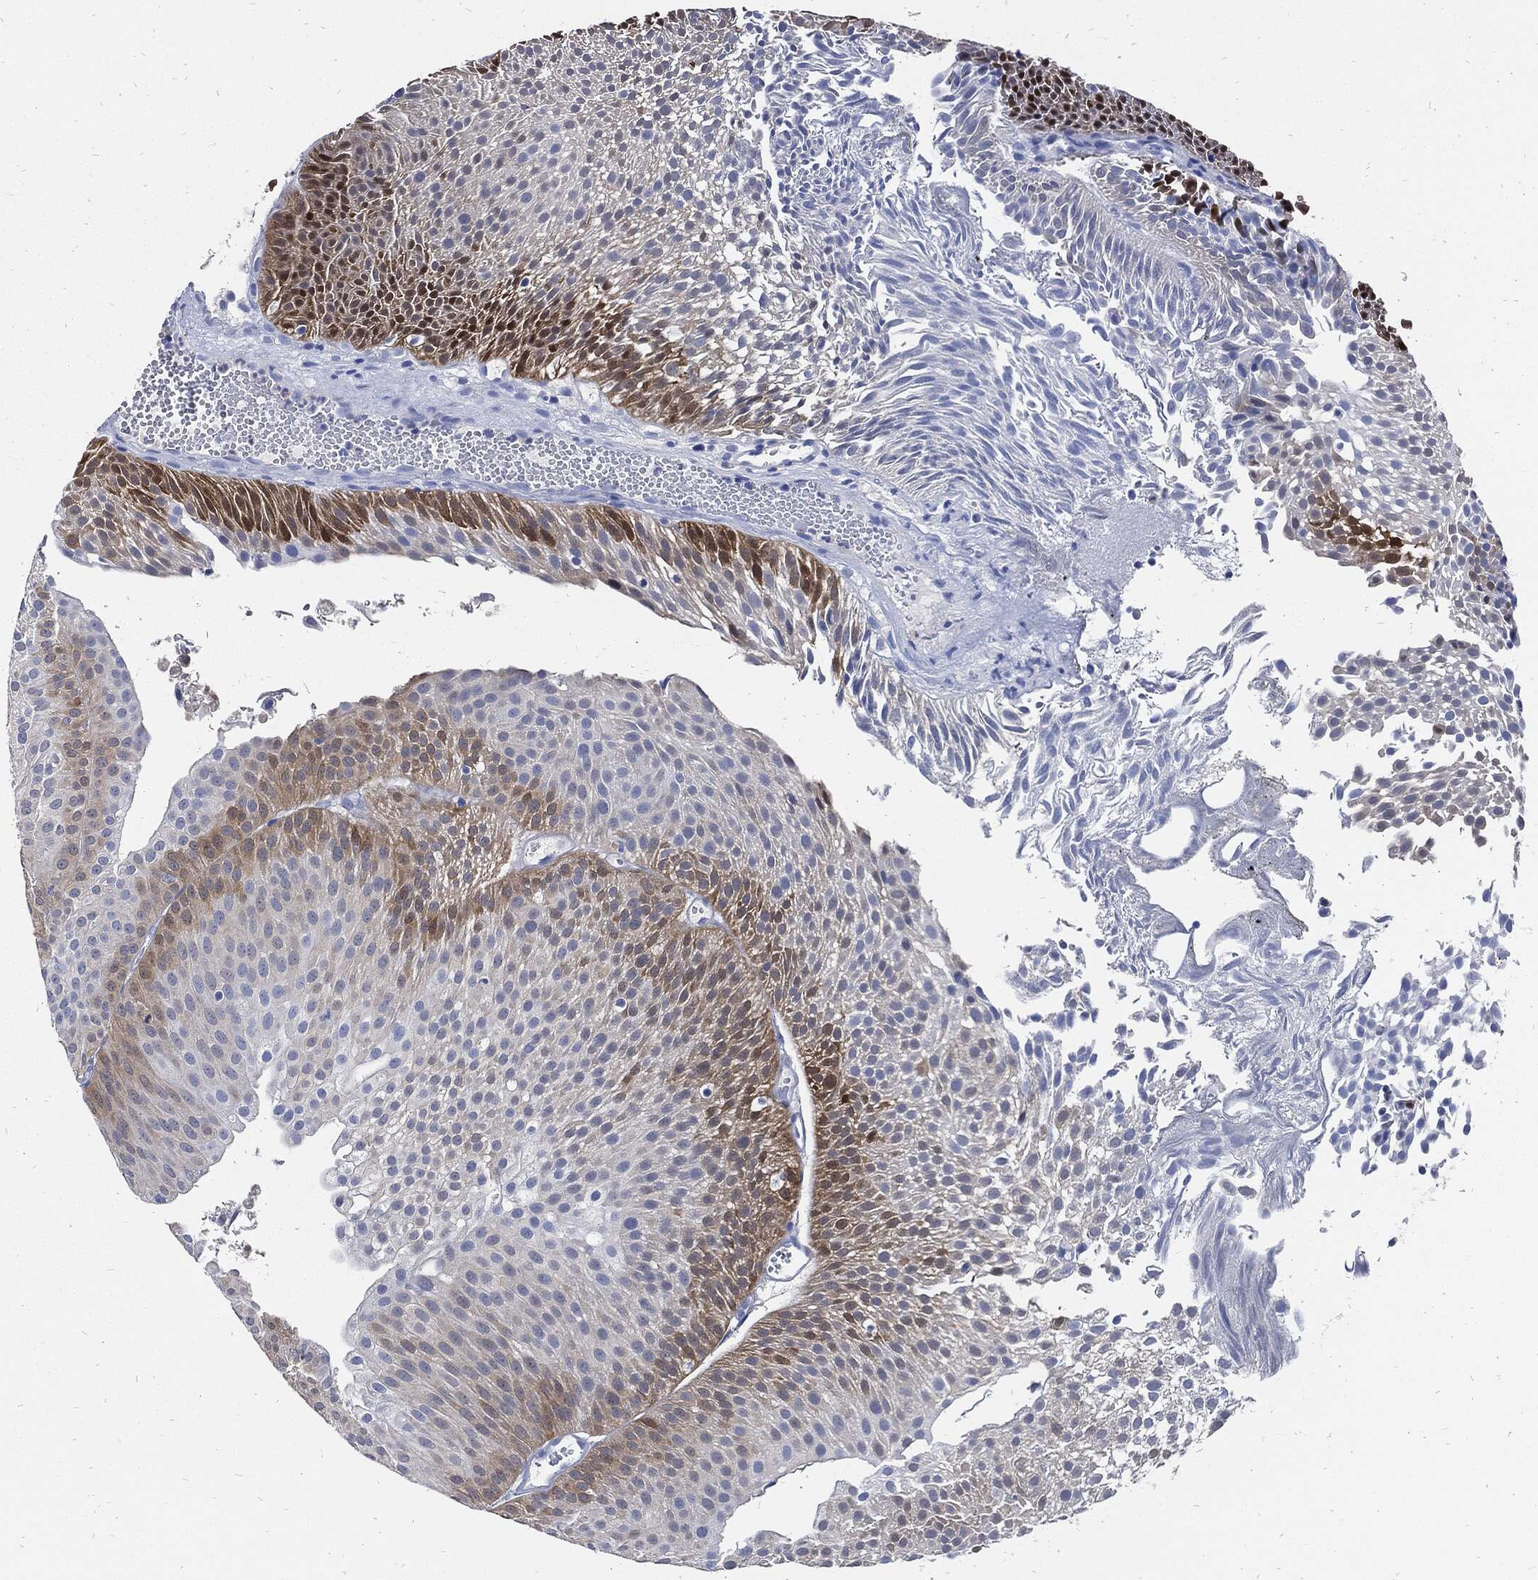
{"staining": {"intensity": "strong", "quantity": "<25%", "location": "cytoplasmic/membranous"}, "tissue": "urothelial cancer", "cell_type": "Tumor cells", "image_type": "cancer", "snomed": [{"axis": "morphology", "description": "Urothelial carcinoma, Low grade"}, {"axis": "topography", "description": "Urinary bladder"}], "caption": "Immunohistochemical staining of human low-grade urothelial carcinoma demonstrates medium levels of strong cytoplasmic/membranous protein positivity in approximately <25% of tumor cells.", "gene": "FABP4", "patient": {"sex": "male", "age": 65}}